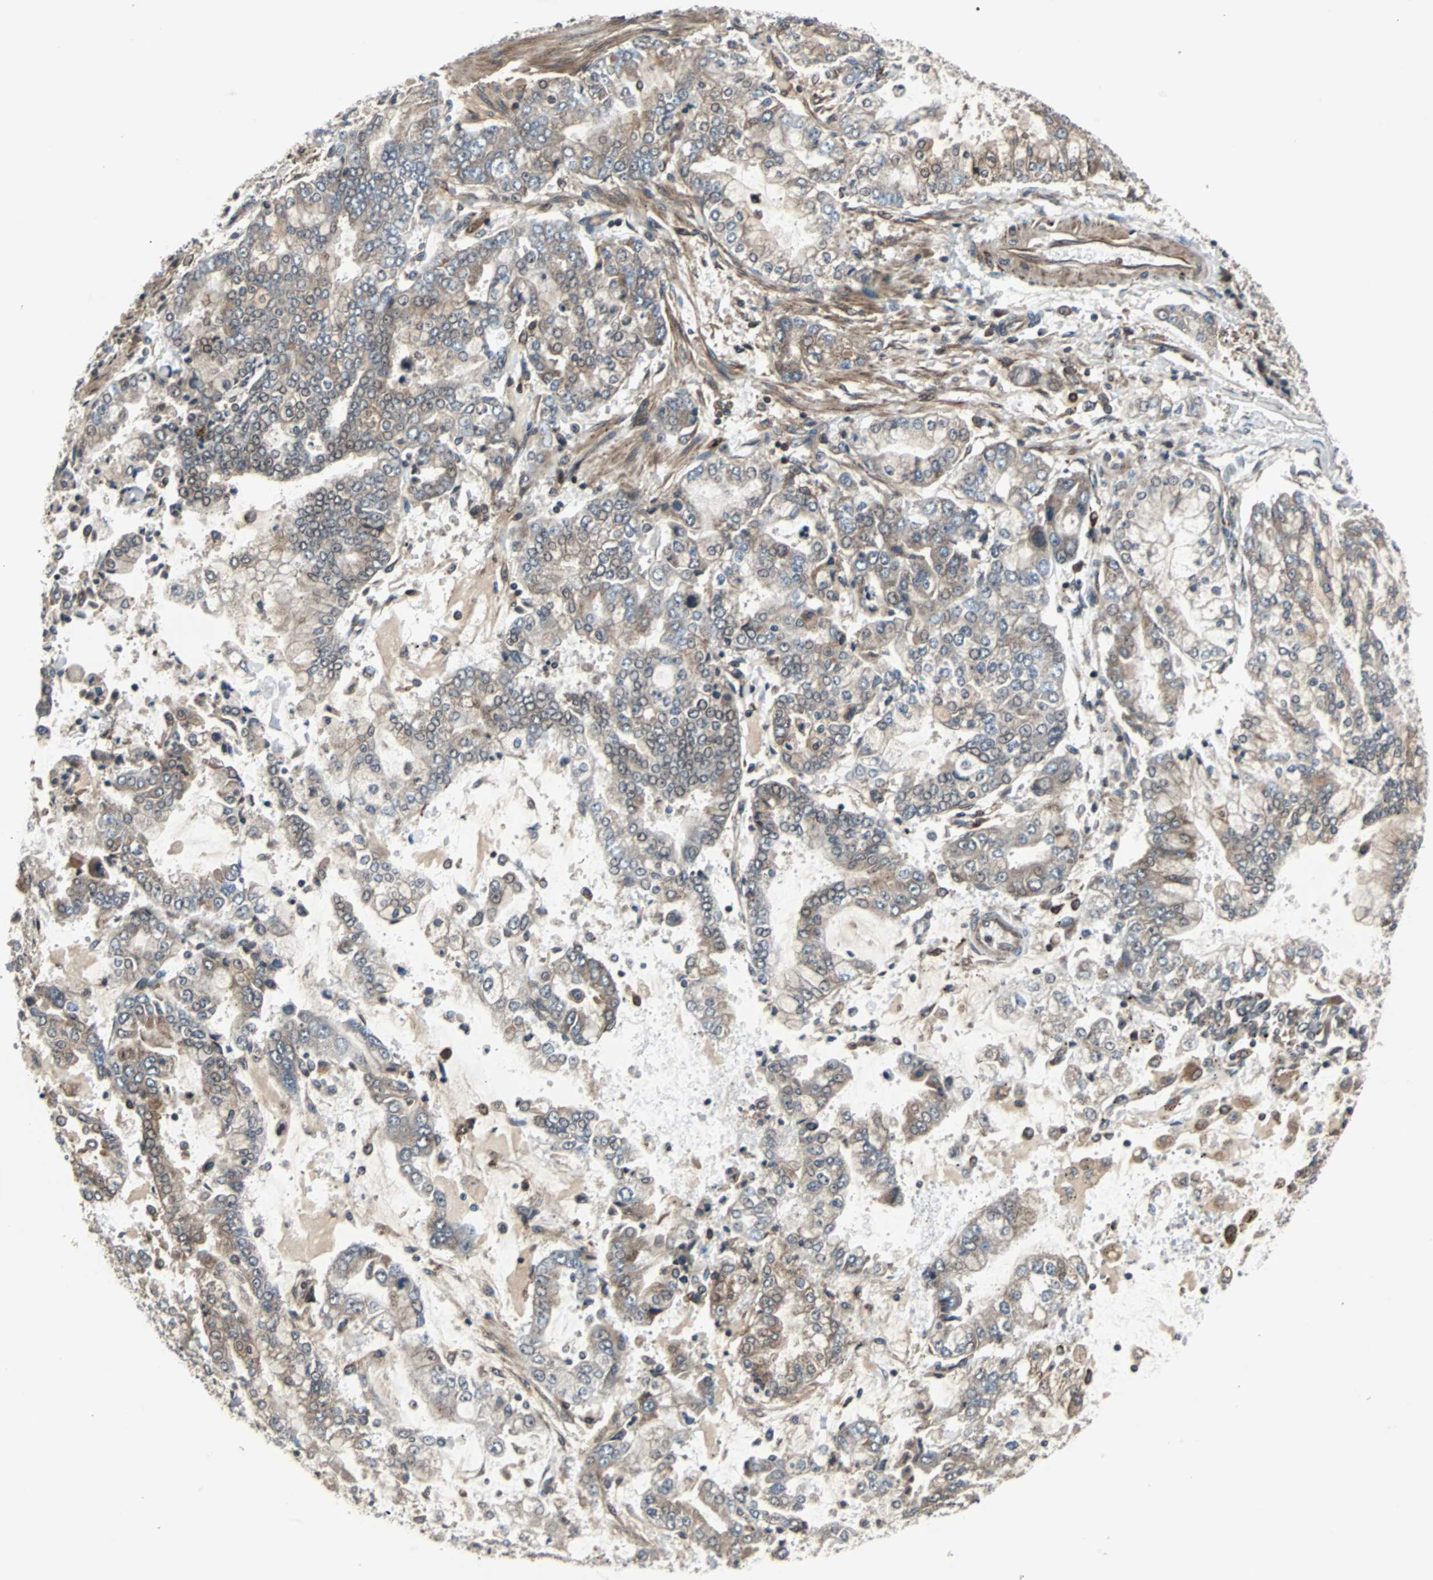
{"staining": {"intensity": "moderate", "quantity": "25%-75%", "location": "cytoplasmic/membranous"}, "tissue": "stomach cancer", "cell_type": "Tumor cells", "image_type": "cancer", "snomed": [{"axis": "morphology", "description": "Adenocarcinoma, NOS"}, {"axis": "topography", "description": "Stomach"}], "caption": "IHC histopathology image of neoplastic tissue: human adenocarcinoma (stomach) stained using immunohistochemistry (IHC) displays medium levels of moderate protein expression localized specifically in the cytoplasmic/membranous of tumor cells, appearing as a cytoplasmic/membranous brown color.", "gene": "RAB7A", "patient": {"sex": "male", "age": 76}}